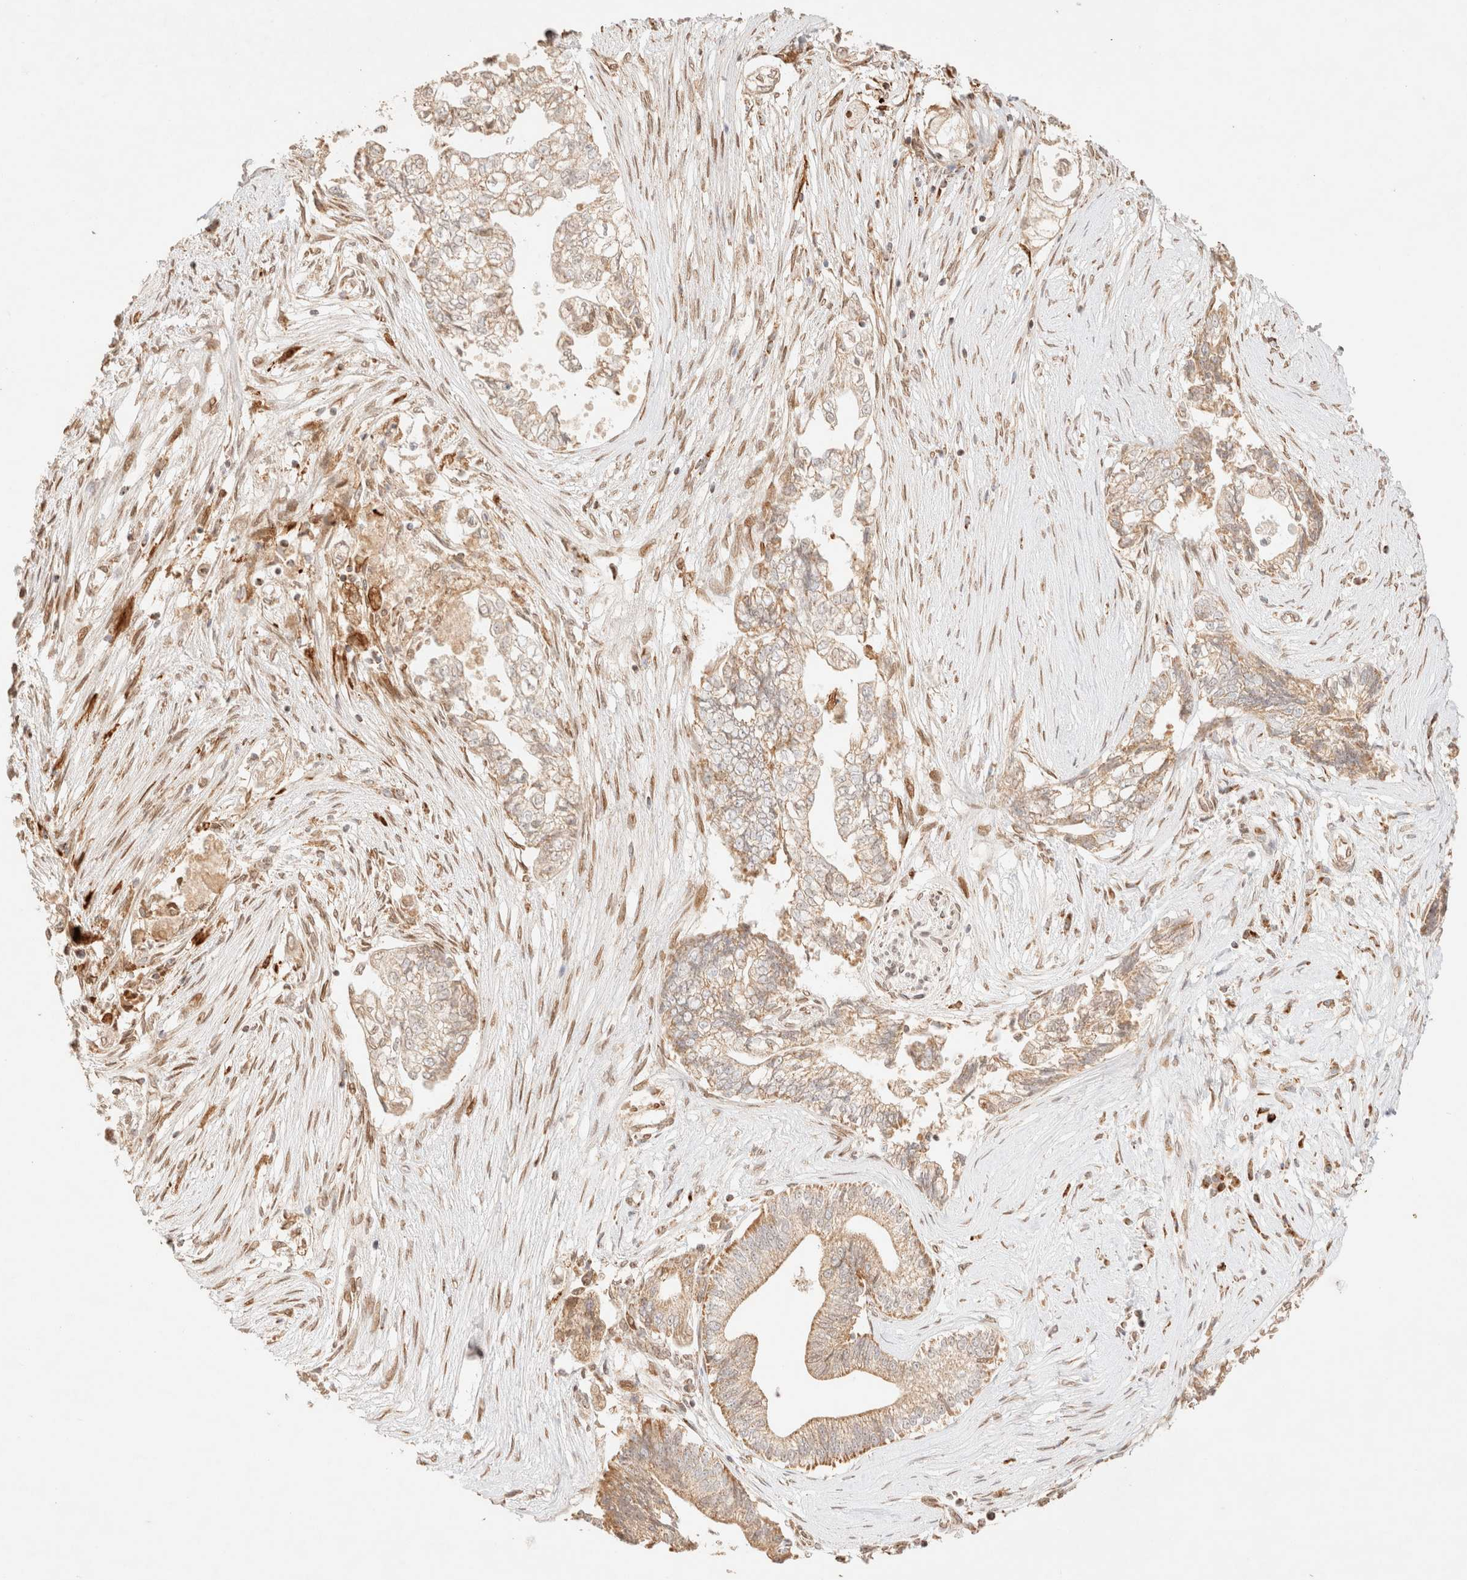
{"staining": {"intensity": "weak", "quantity": ">75%", "location": "cytoplasmic/membranous"}, "tissue": "pancreatic cancer", "cell_type": "Tumor cells", "image_type": "cancer", "snomed": [{"axis": "morphology", "description": "Adenocarcinoma, NOS"}, {"axis": "topography", "description": "Pancreas"}], "caption": "Protein expression analysis of human pancreatic cancer (adenocarcinoma) reveals weak cytoplasmic/membranous staining in approximately >75% of tumor cells.", "gene": "TACO1", "patient": {"sex": "male", "age": 72}}